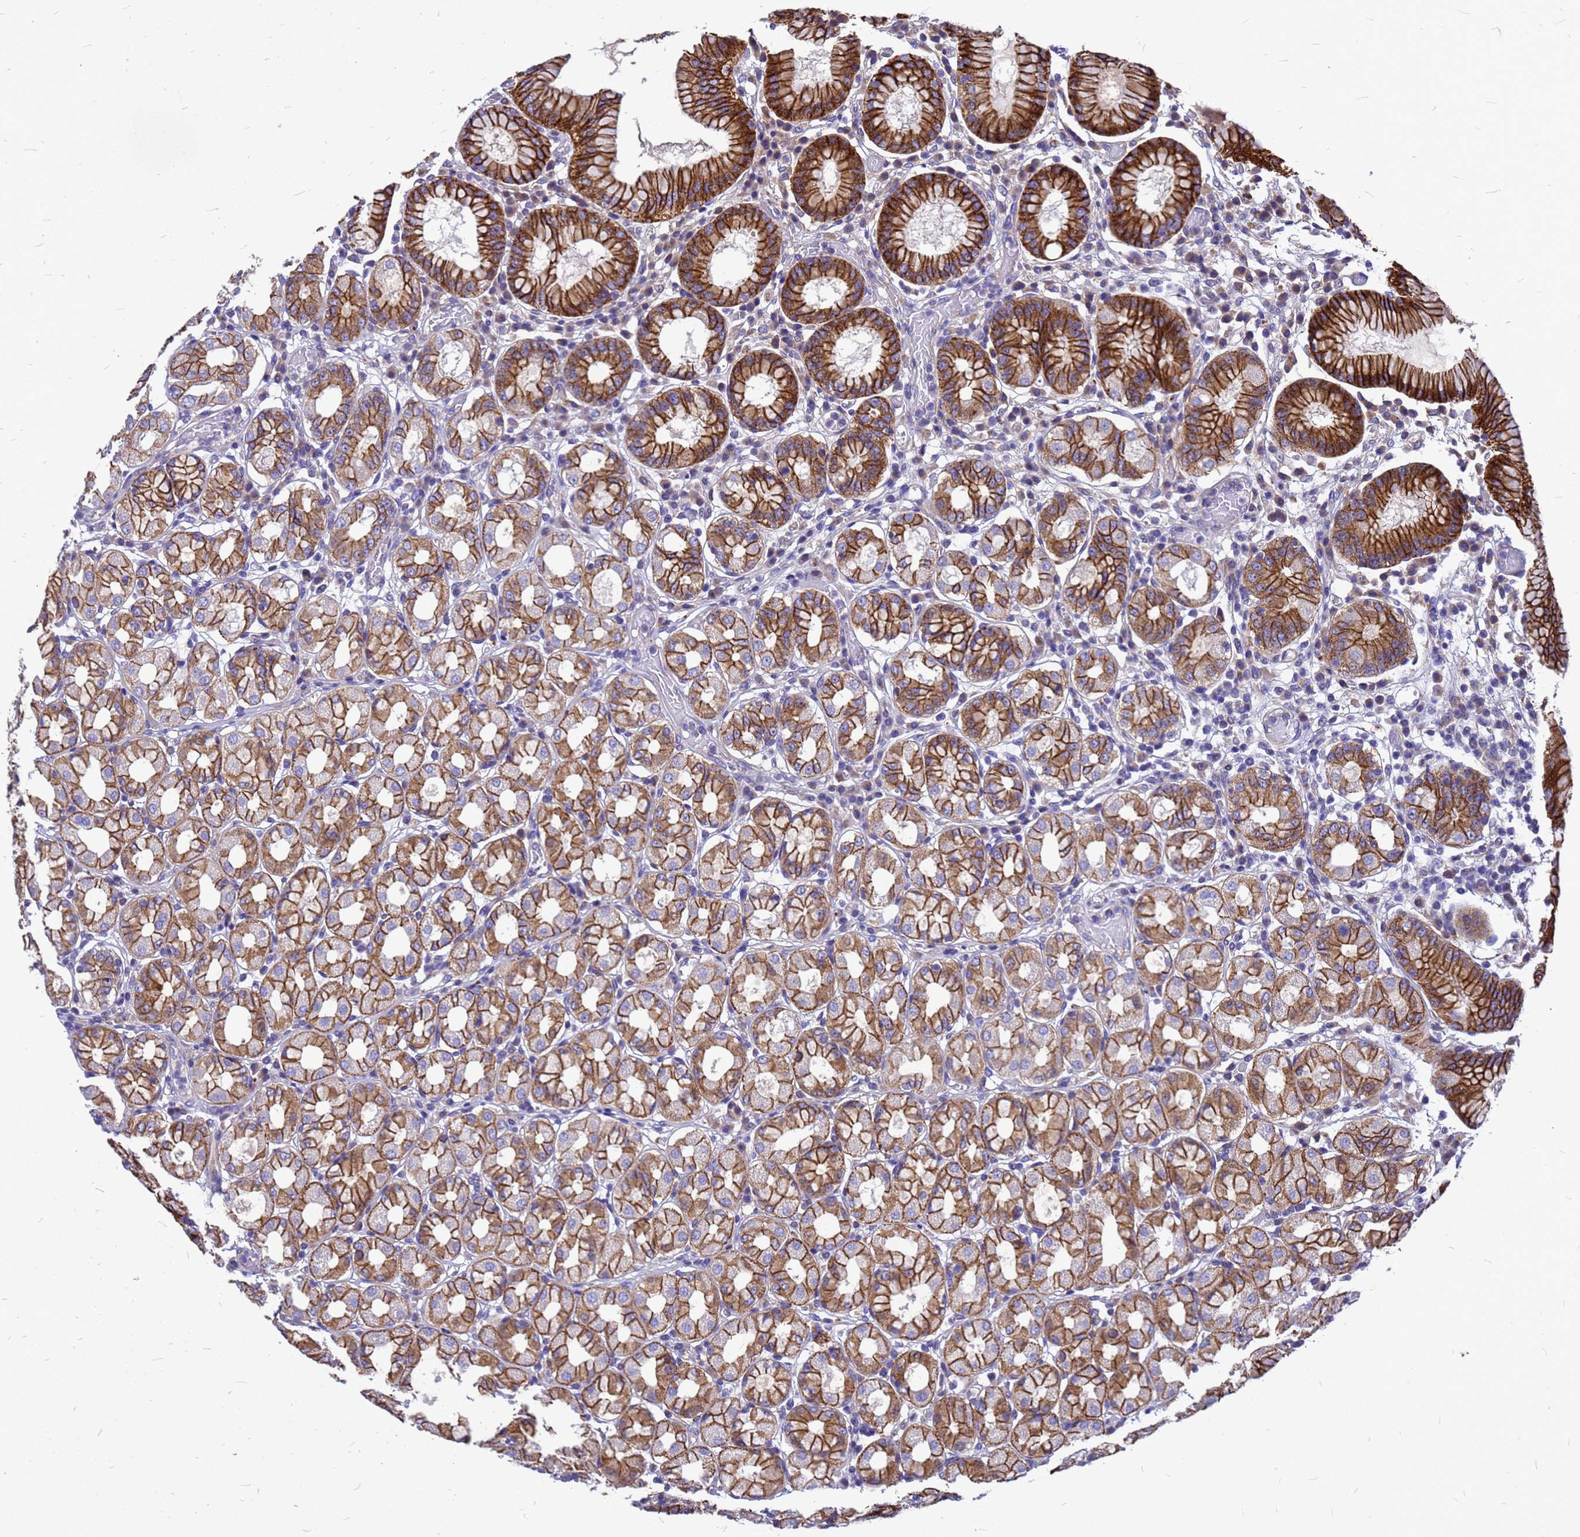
{"staining": {"intensity": "strong", "quantity": ">75%", "location": "cytoplasmic/membranous"}, "tissue": "stomach", "cell_type": "Glandular cells", "image_type": "normal", "snomed": [{"axis": "morphology", "description": "Normal tissue, NOS"}, {"axis": "topography", "description": "Stomach"}, {"axis": "topography", "description": "Stomach, lower"}], "caption": "IHC photomicrograph of benign stomach stained for a protein (brown), which displays high levels of strong cytoplasmic/membranous staining in about >75% of glandular cells.", "gene": "FBXW5", "patient": {"sex": "female", "age": 56}}